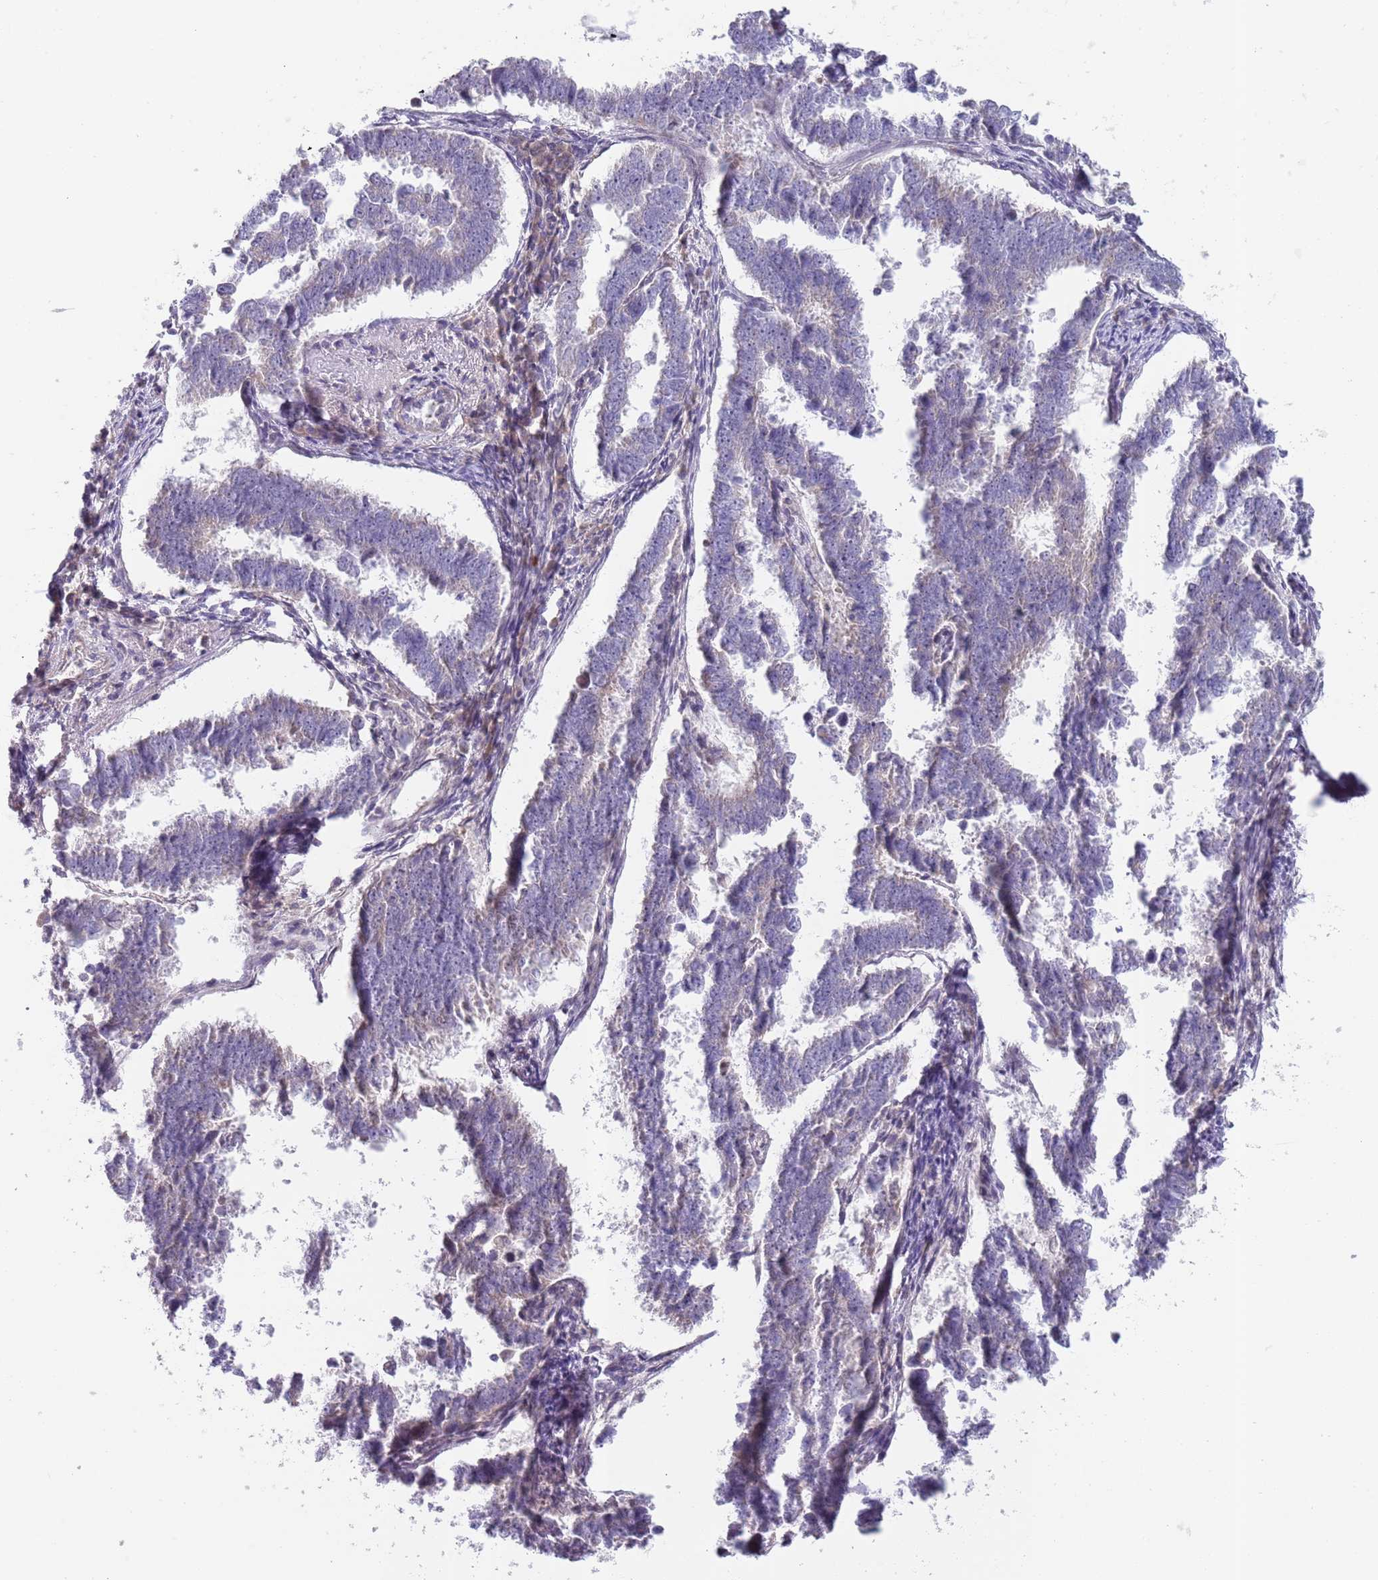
{"staining": {"intensity": "negative", "quantity": "none", "location": "none"}, "tissue": "endometrial cancer", "cell_type": "Tumor cells", "image_type": "cancer", "snomed": [{"axis": "morphology", "description": "Adenocarcinoma, NOS"}, {"axis": "topography", "description": "Endometrium"}], "caption": "Endometrial cancer (adenocarcinoma) stained for a protein using IHC exhibits no staining tumor cells.", "gene": "PRAC1", "patient": {"sex": "female", "age": 75}}